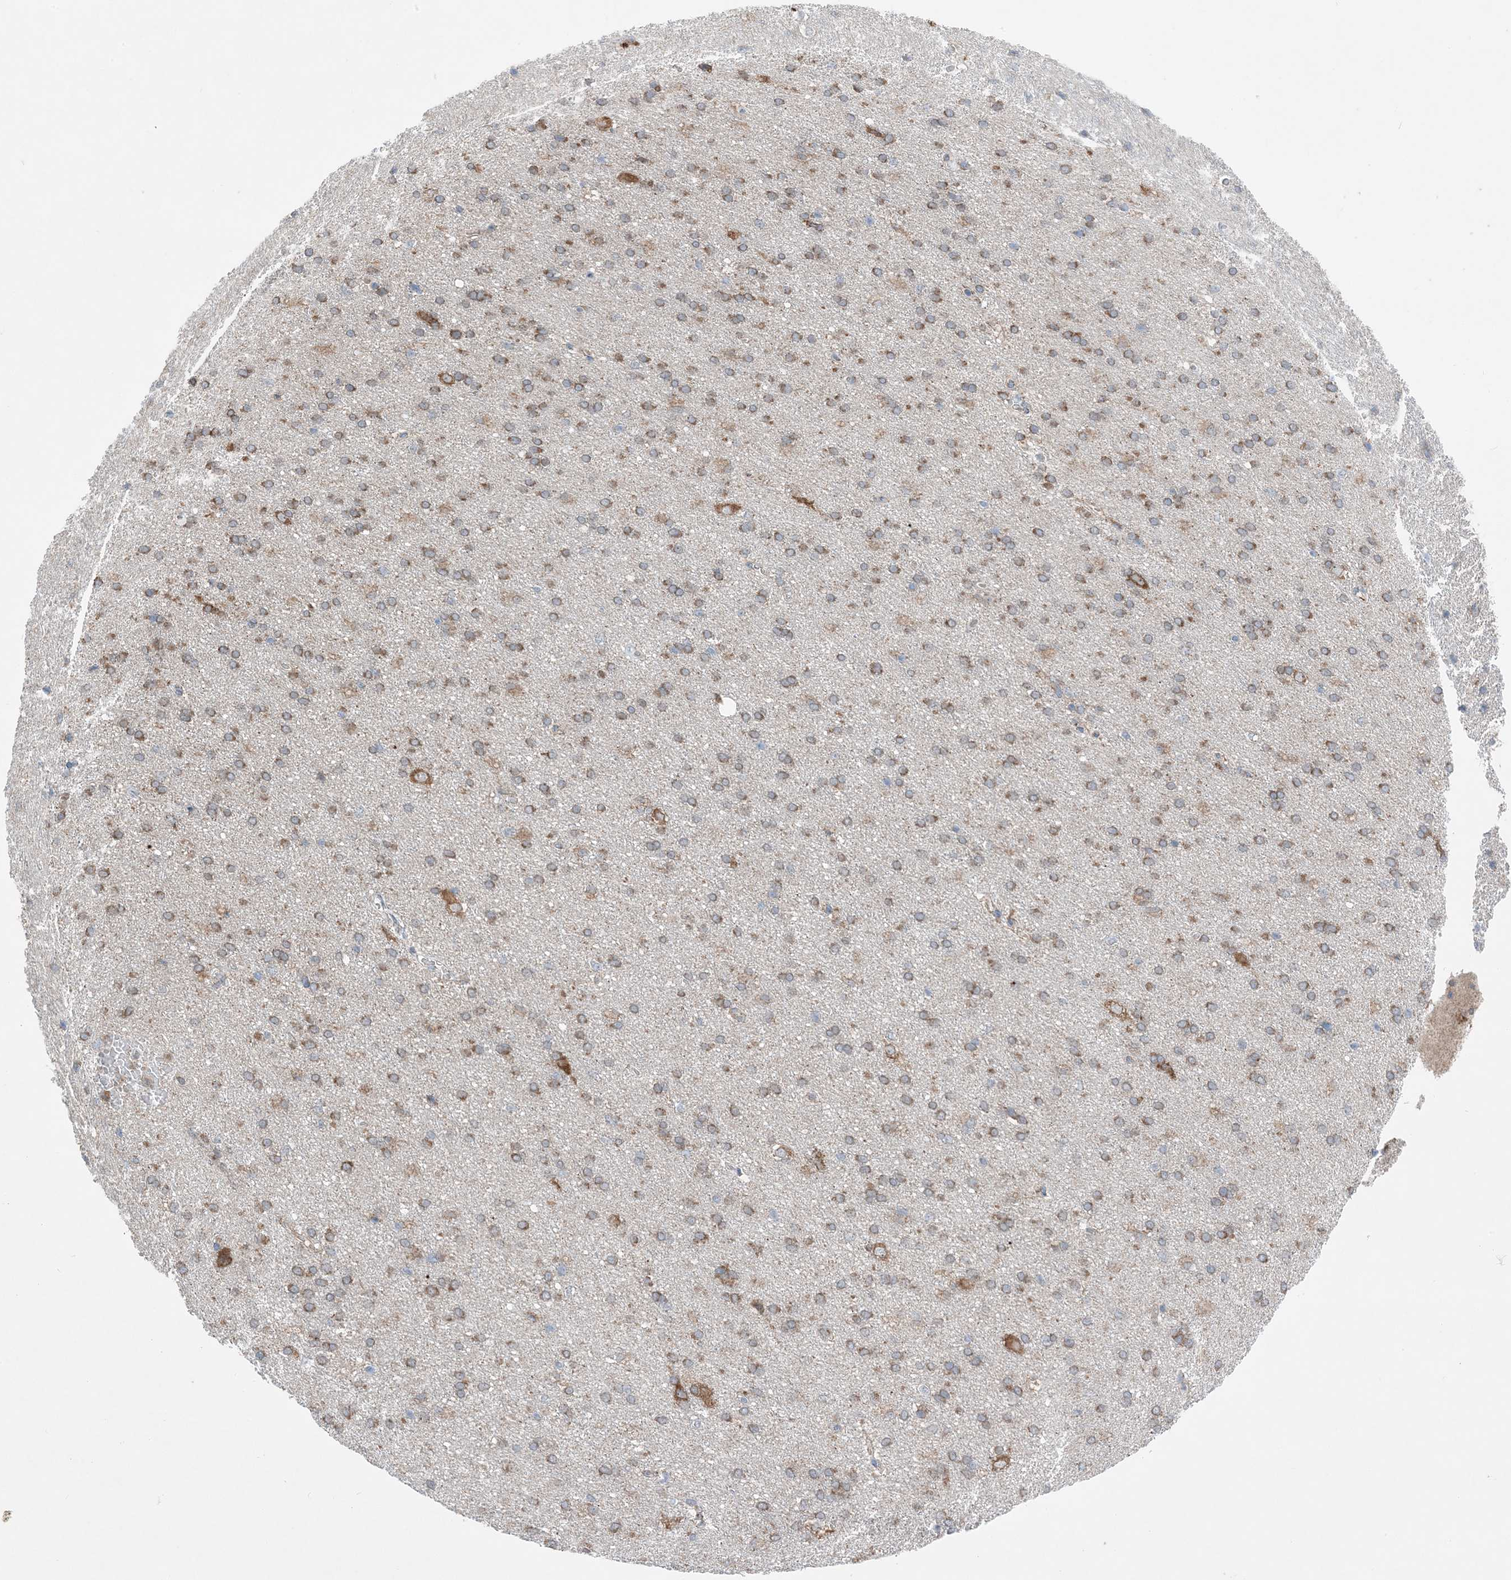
{"staining": {"intensity": "weak", "quantity": "25%-75%", "location": "cytoplasmic/membranous"}, "tissue": "cerebral cortex", "cell_type": "Endothelial cells", "image_type": "normal", "snomed": [{"axis": "morphology", "description": "Normal tissue, NOS"}, {"axis": "topography", "description": "Cerebral cortex"}], "caption": "Normal cerebral cortex shows weak cytoplasmic/membranous staining in about 25%-75% of endothelial cells, visualized by immunohistochemistry. (Stains: DAB (3,3'-diaminobenzidine) in brown, nuclei in blue, Microscopy: brightfield microscopy at high magnification).", "gene": "DHX30", "patient": {"sex": "male", "age": 62}}